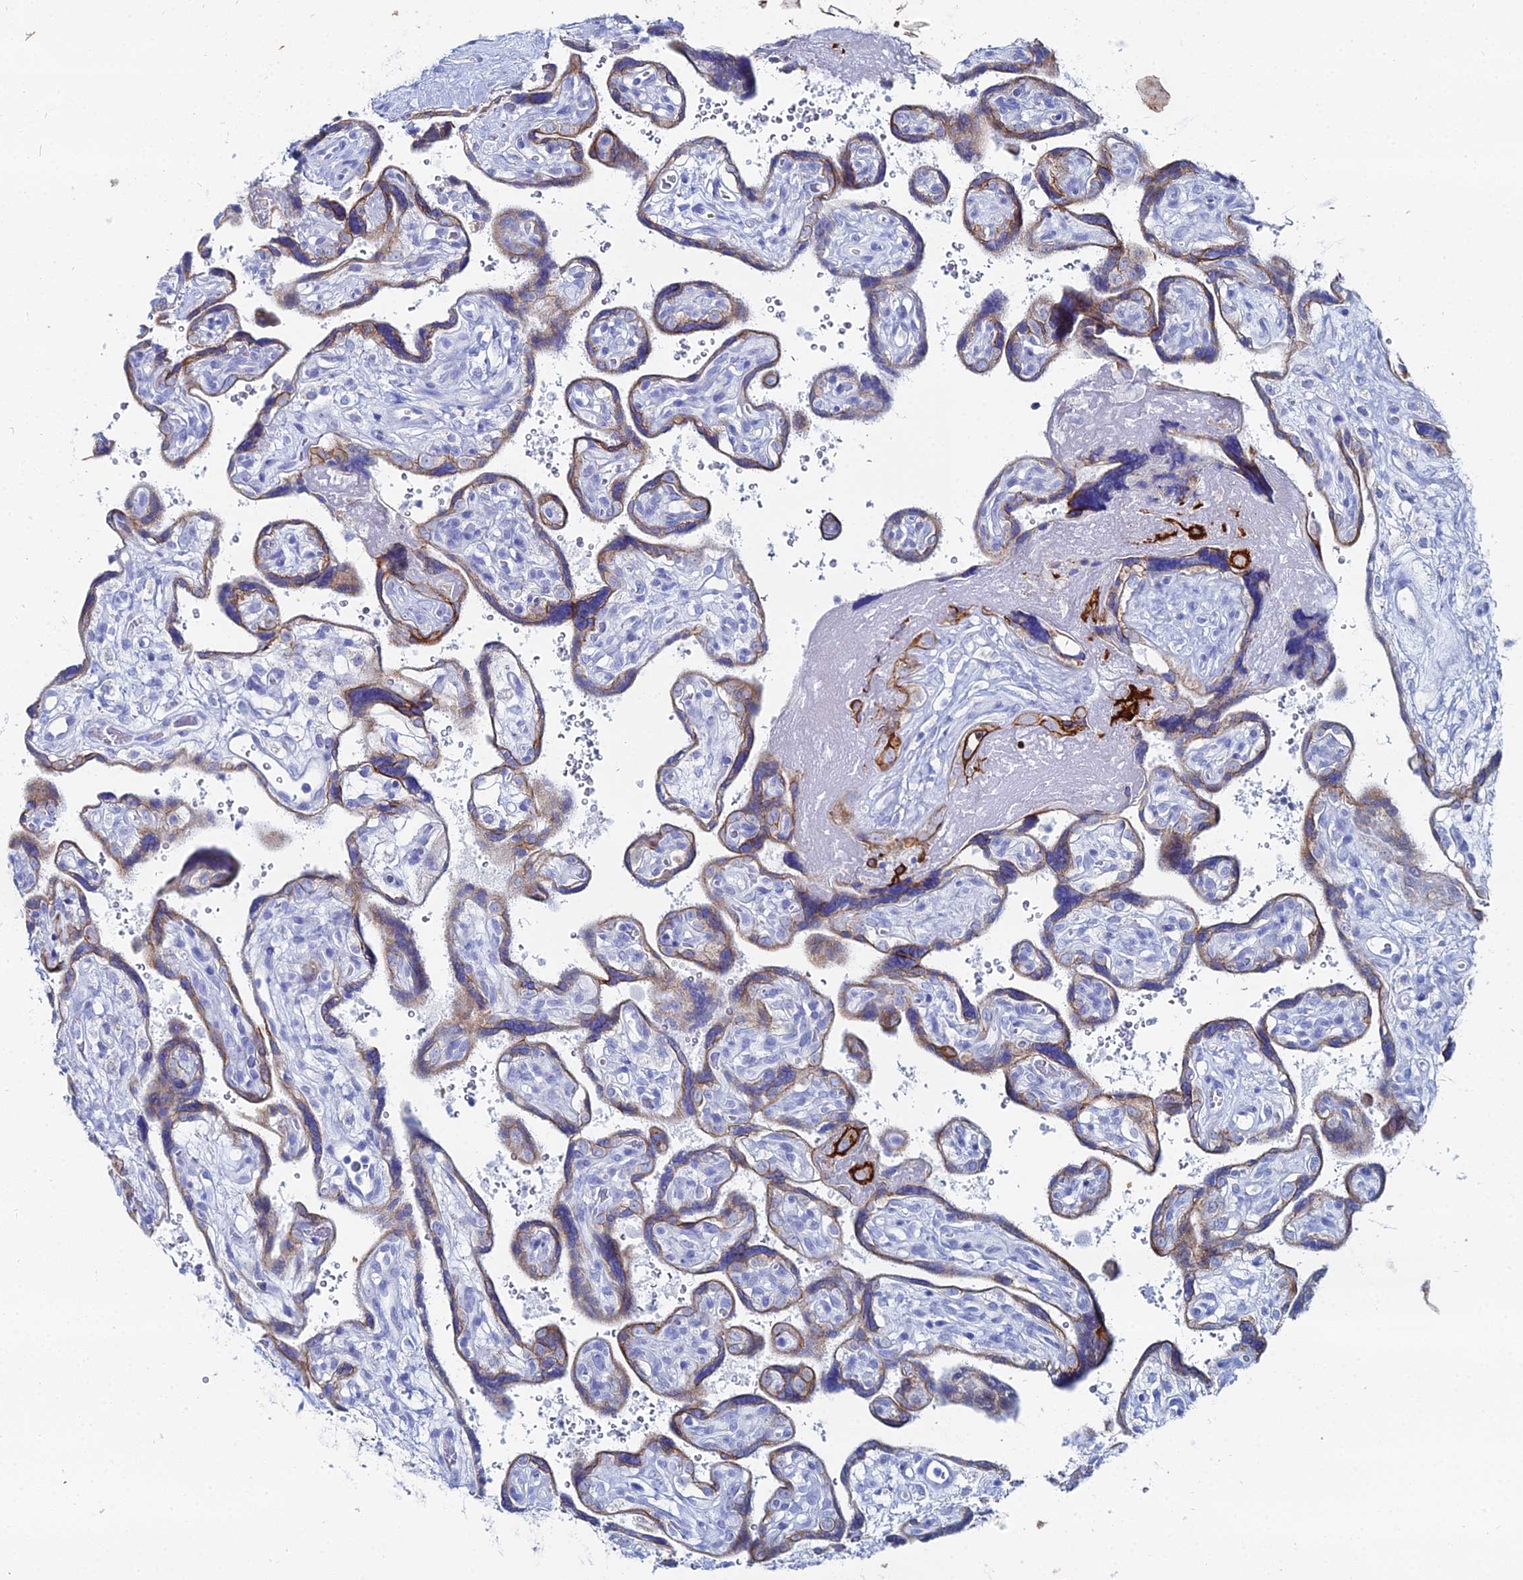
{"staining": {"intensity": "strong", "quantity": "25%-75%", "location": "cytoplasmic/membranous"}, "tissue": "placenta", "cell_type": "Trophoblastic cells", "image_type": "normal", "snomed": [{"axis": "morphology", "description": "Normal tissue, NOS"}, {"axis": "topography", "description": "Placenta"}], "caption": "This is a micrograph of immunohistochemistry (IHC) staining of unremarkable placenta, which shows strong staining in the cytoplasmic/membranous of trophoblastic cells.", "gene": "DHX34", "patient": {"sex": "female", "age": 39}}